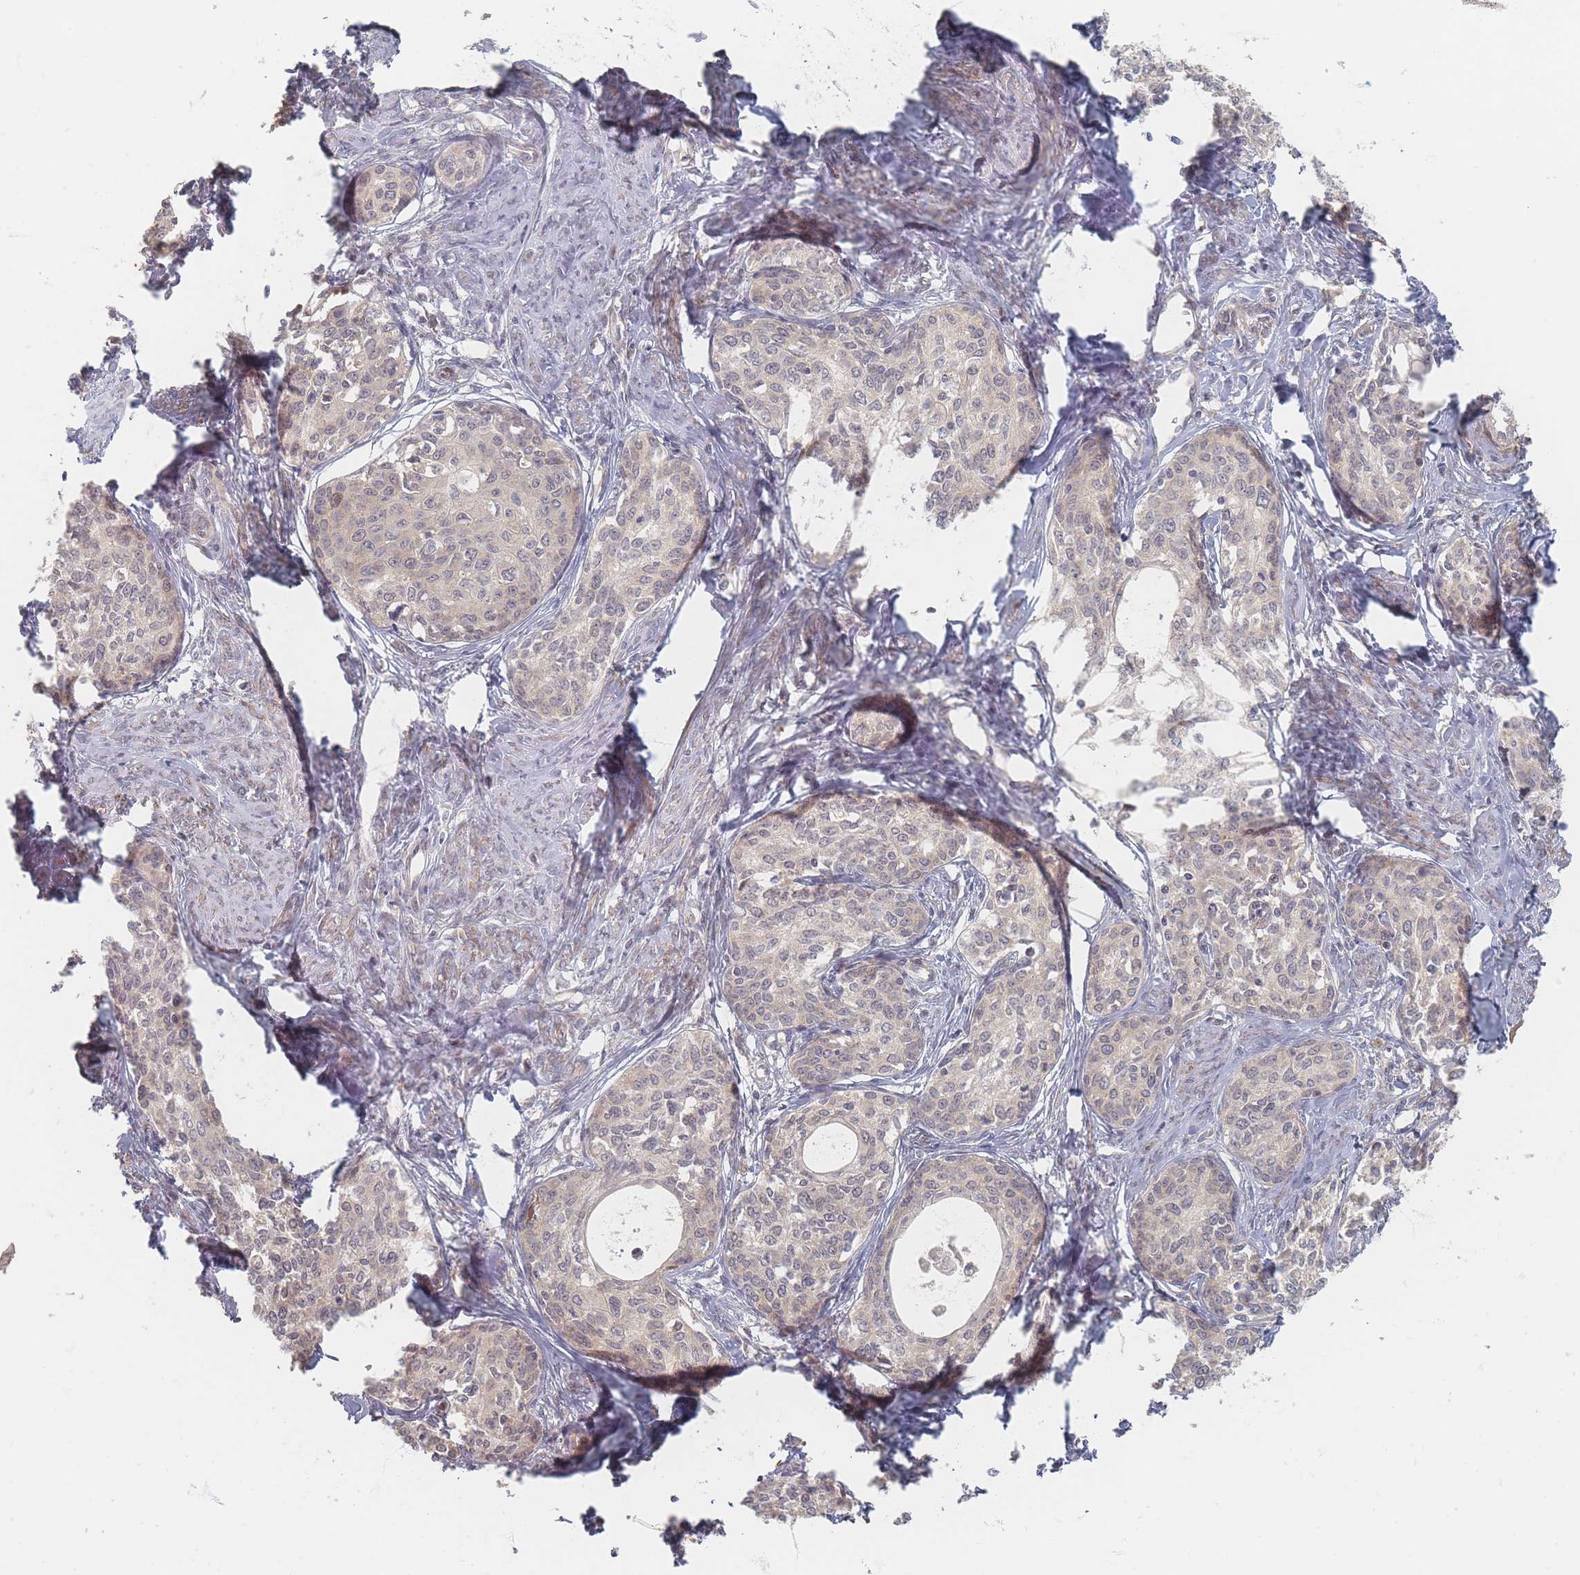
{"staining": {"intensity": "negative", "quantity": "none", "location": "none"}, "tissue": "cervical cancer", "cell_type": "Tumor cells", "image_type": "cancer", "snomed": [{"axis": "morphology", "description": "Squamous cell carcinoma, NOS"}, {"axis": "morphology", "description": "Adenocarcinoma, NOS"}, {"axis": "topography", "description": "Cervix"}], "caption": "This is a histopathology image of immunohistochemistry (IHC) staining of cervical cancer, which shows no positivity in tumor cells.", "gene": "GLE1", "patient": {"sex": "female", "age": 52}}